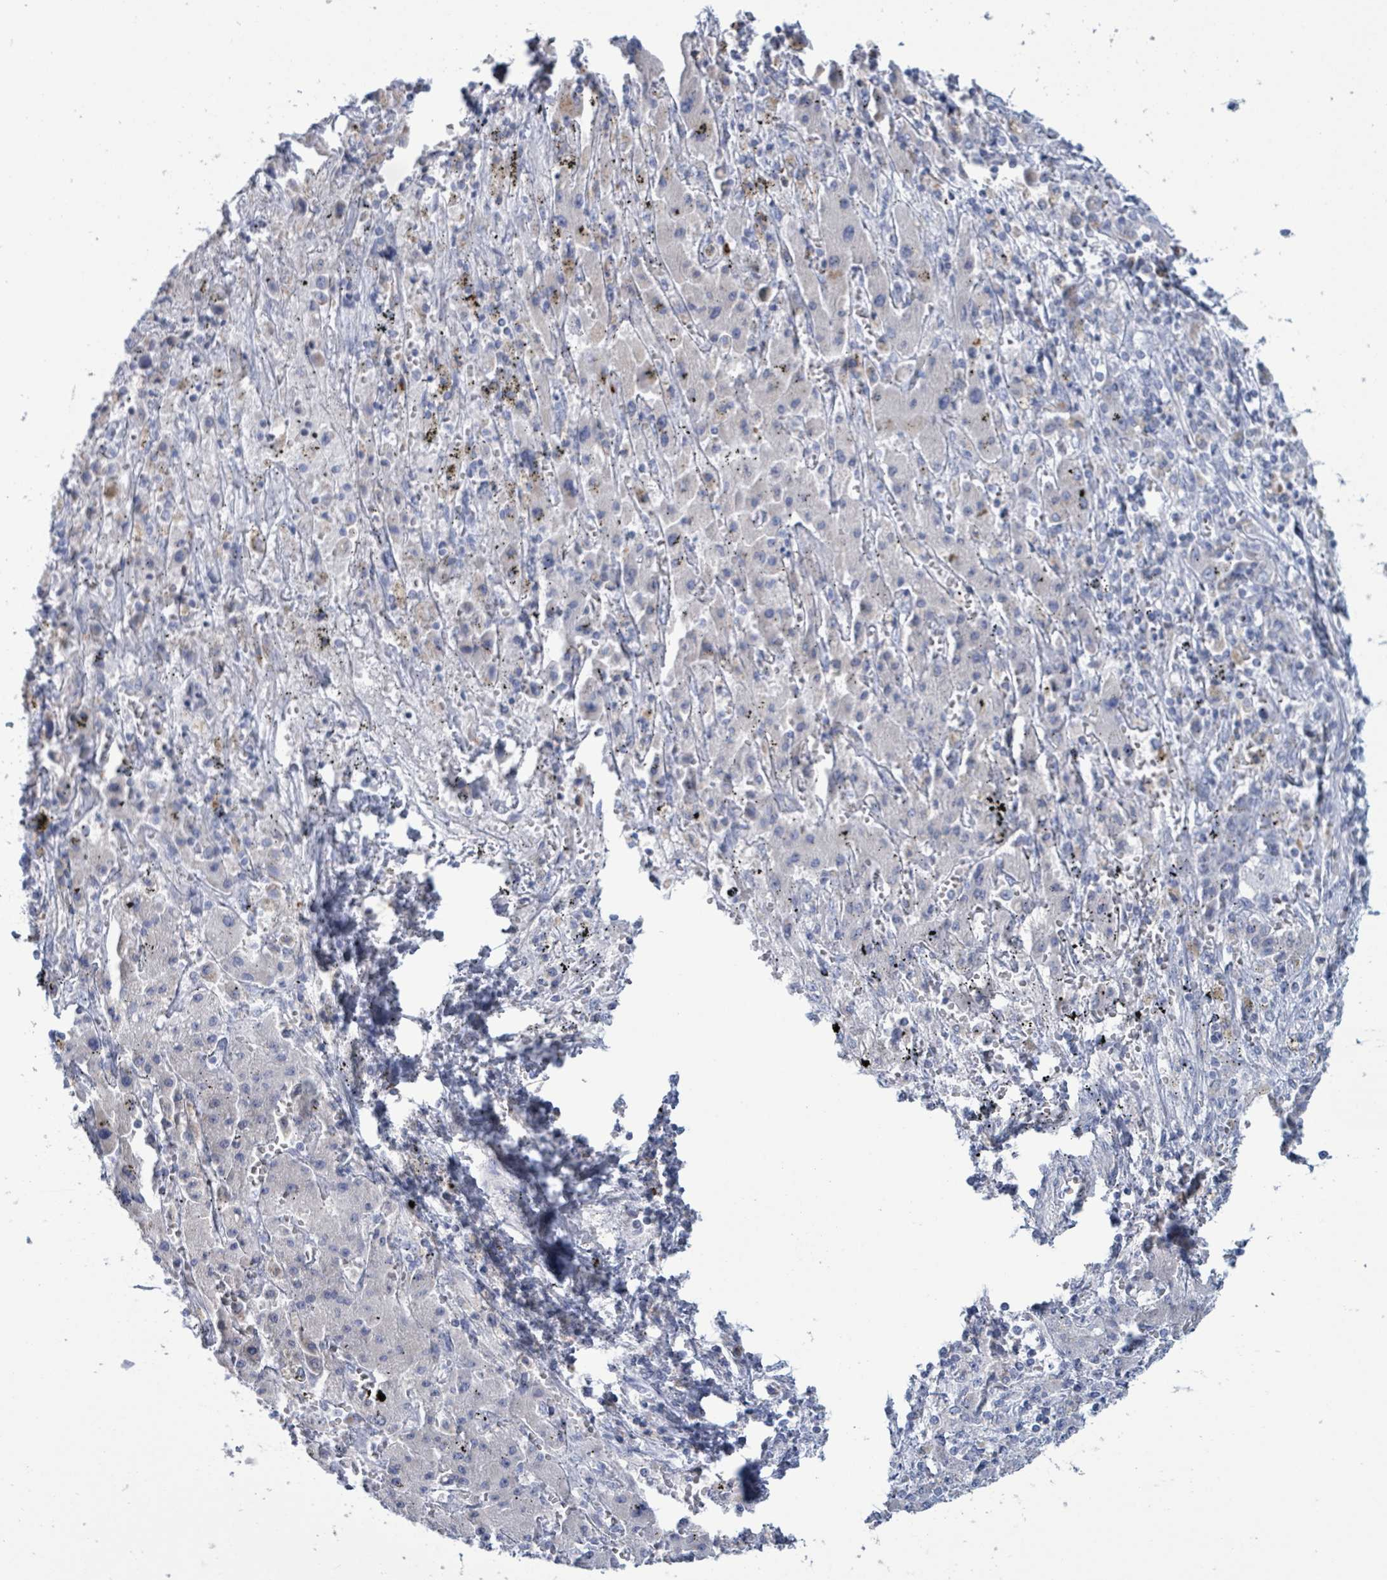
{"staining": {"intensity": "negative", "quantity": "none", "location": "none"}, "tissue": "liver cancer", "cell_type": "Tumor cells", "image_type": "cancer", "snomed": [{"axis": "morphology", "description": "Cholangiocarcinoma"}, {"axis": "topography", "description": "Liver"}], "caption": "DAB immunohistochemical staining of liver cancer (cholangiocarcinoma) displays no significant expression in tumor cells. The staining was performed using DAB (3,3'-diaminobenzidine) to visualize the protein expression in brown, while the nuclei were stained in blue with hematoxylin (Magnification: 20x).", "gene": "AKR1C4", "patient": {"sex": "female", "age": 52}}